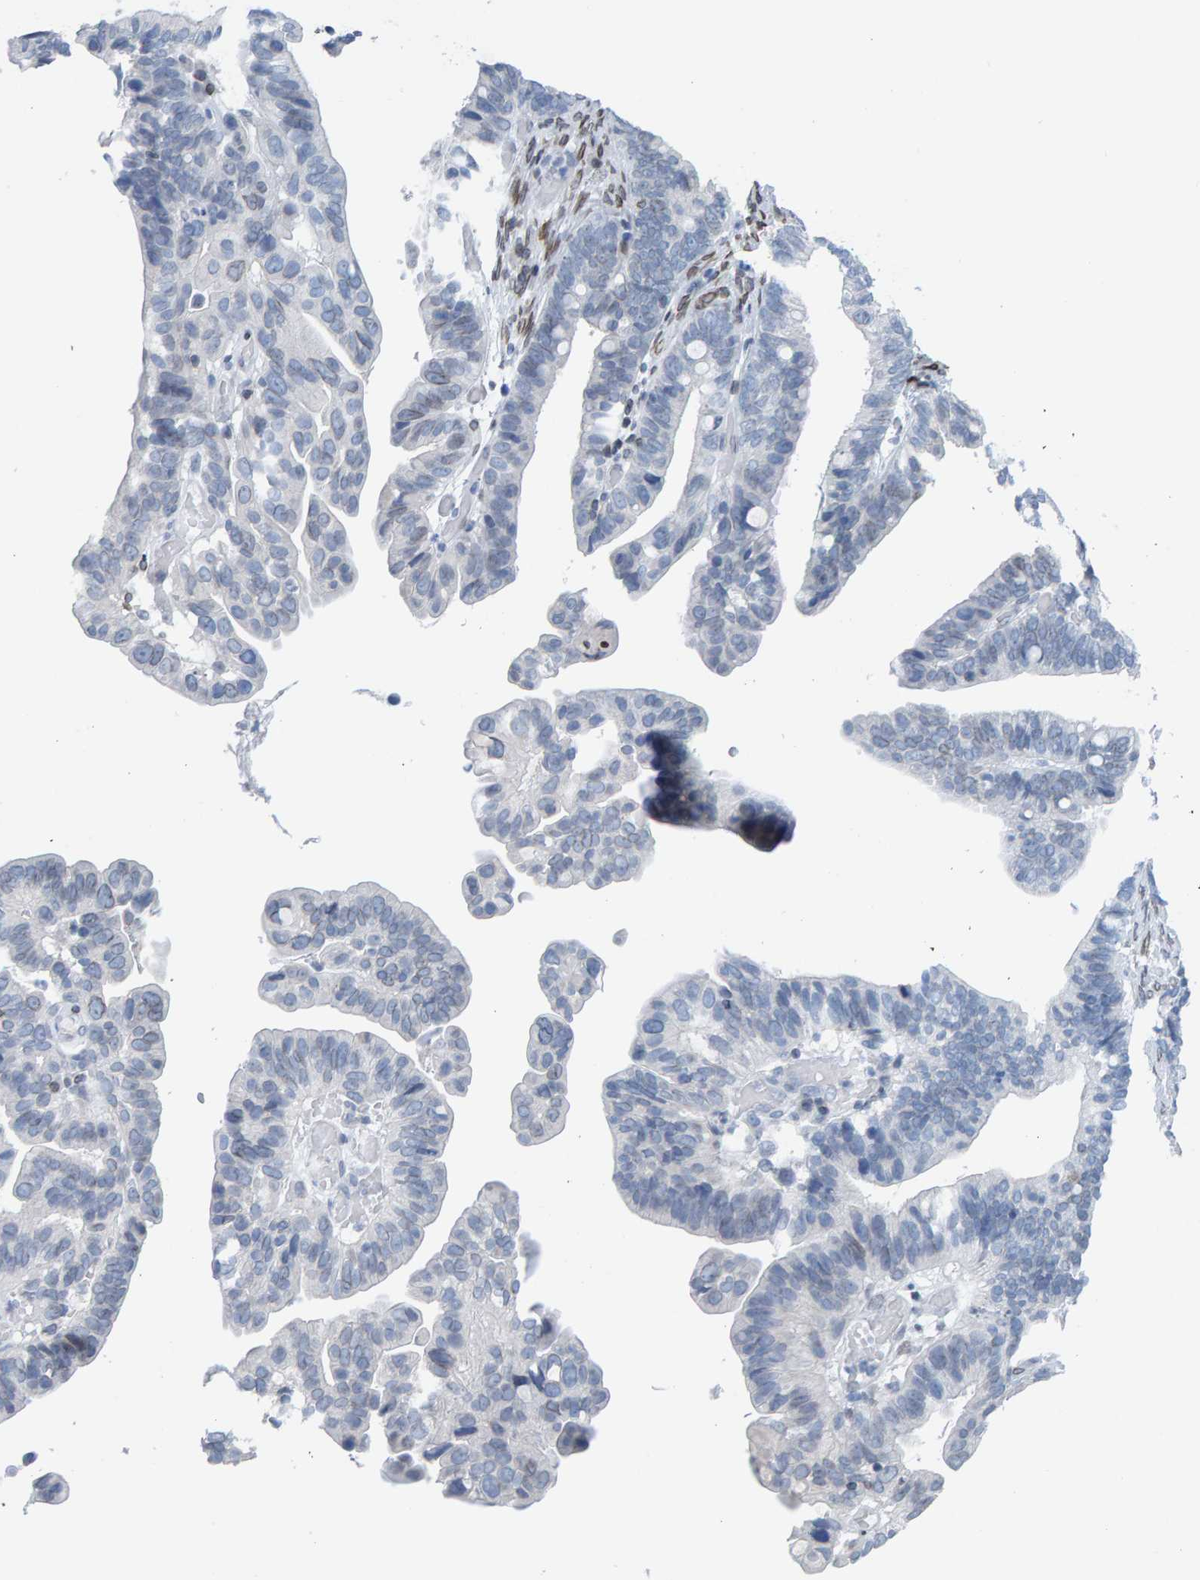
{"staining": {"intensity": "negative", "quantity": "none", "location": "none"}, "tissue": "ovarian cancer", "cell_type": "Tumor cells", "image_type": "cancer", "snomed": [{"axis": "morphology", "description": "Cystadenocarcinoma, serous, NOS"}, {"axis": "topography", "description": "Ovary"}], "caption": "Immunohistochemistry photomicrograph of ovarian cancer stained for a protein (brown), which demonstrates no expression in tumor cells.", "gene": "LMNB2", "patient": {"sex": "female", "age": 56}}